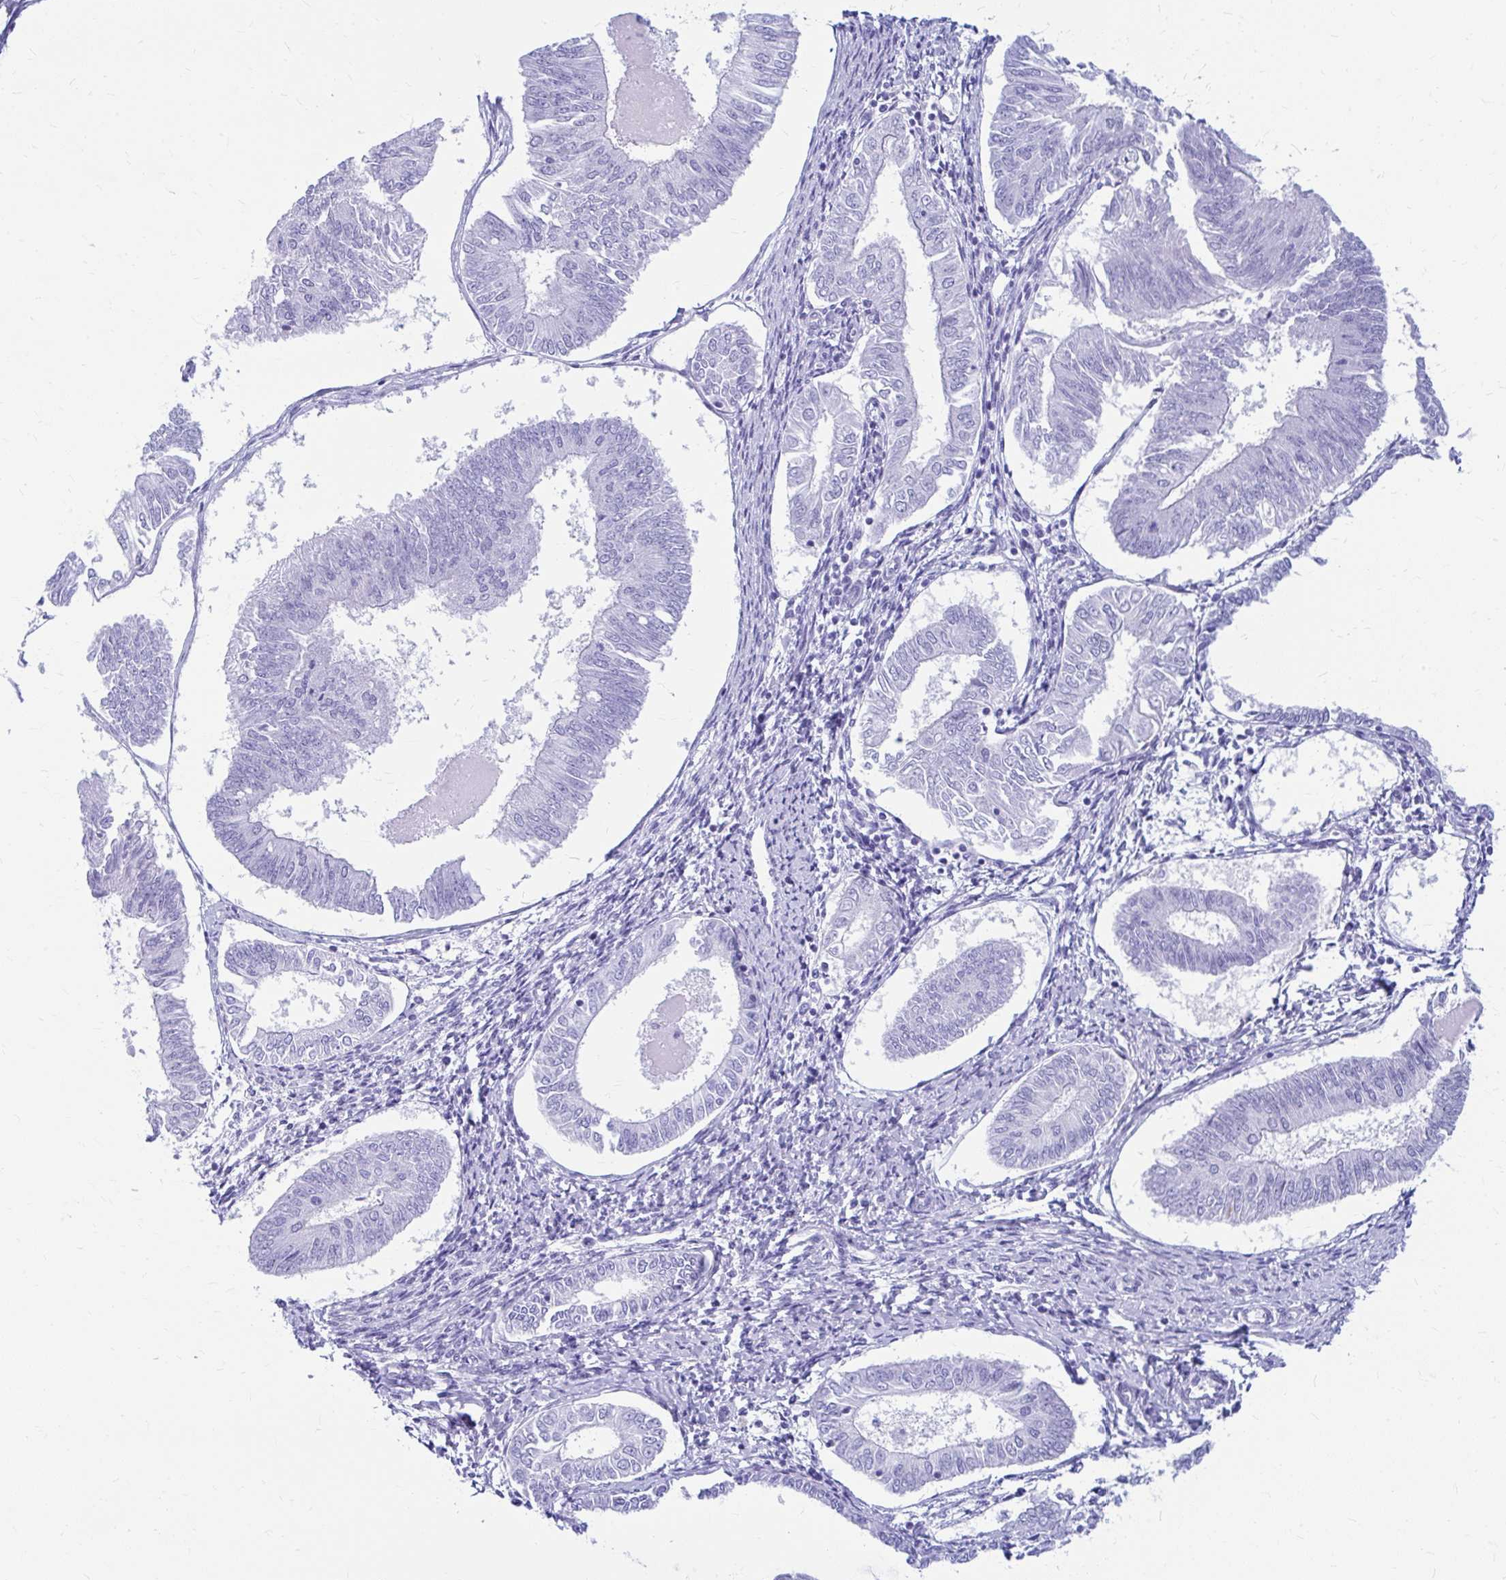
{"staining": {"intensity": "negative", "quantity": "none", "location": "none"}, "tissue": "endometrial cancer", "cell_type": "Tumor cells", "image_type": "cancer", "snomed": [{"axis": "morphology", "description": "Adenocarcinoma, NOS"}, {"axis": "topography", "description": "Endometrium"}], "caption": "Immunohistochemistry image of human endometrial adenocarcinoma stained for a protein (brown), which demonstrates no staining in tumor cells. Nuclei are stained in blue.", "gene": "NSG2", "patient": {"sex": "female", "age": 58}}